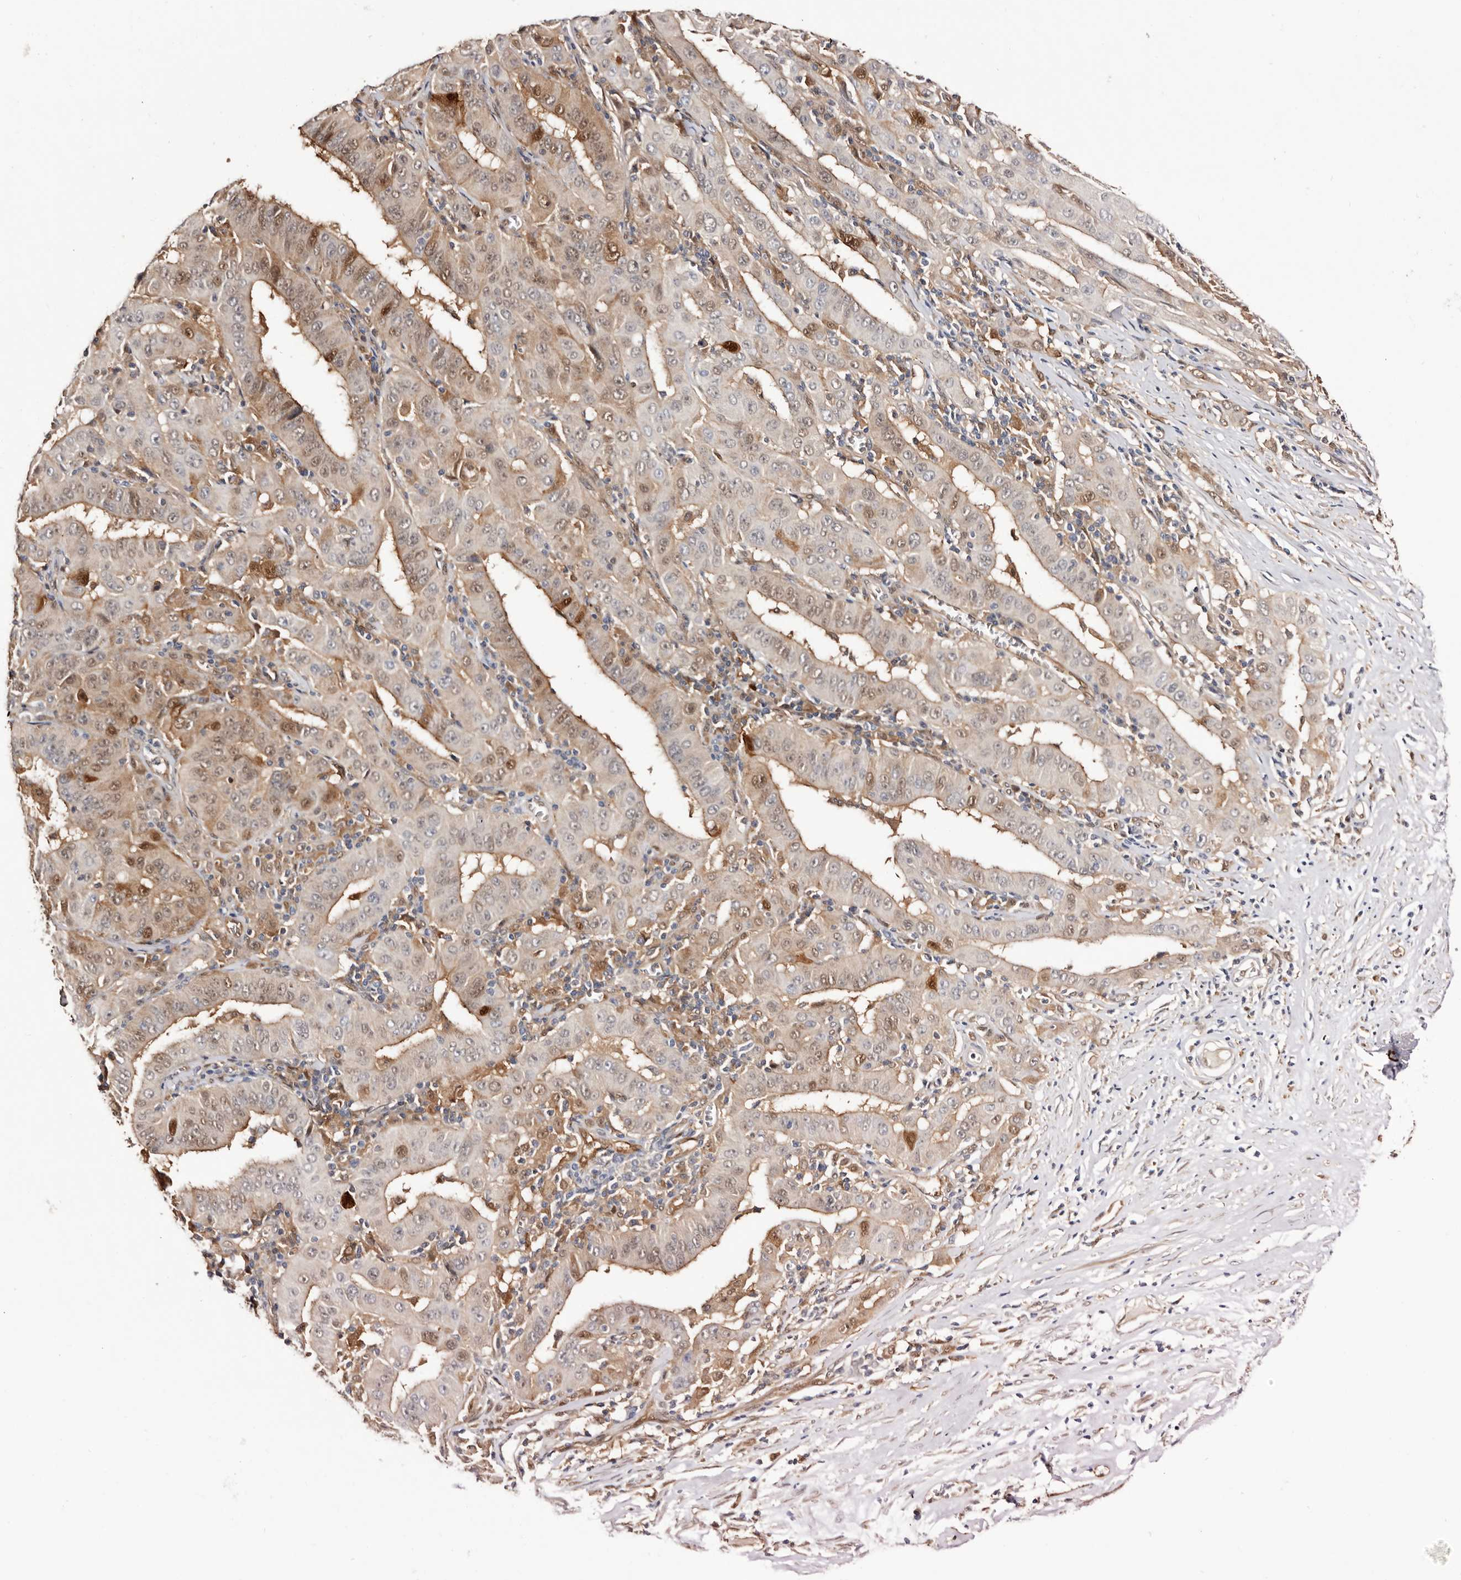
{"staining": {"intensity": "weak", "quantity": "25%-75%", "location": "cytoplasmic/membranous,nuclear"}, "tissue": "pancreatic cancer", "cell_type": "Tumor cells", "image_type": "cancer", "snomed": [{"axis": "morphology", "description": "Adenocarcinoma, NOS"}, {"axis": "topography", "description": "Pancreas"}], "caption": "Pancreatic cancer (adenocarcinoma) tissue displays weak cytoplasmic/membranous and nuclear staining in about 25%-75% of tumor cells, visualized by immunohistochemistry.", "gene": "TP53I3", "patient": {"sex": "male", "age": 63}}